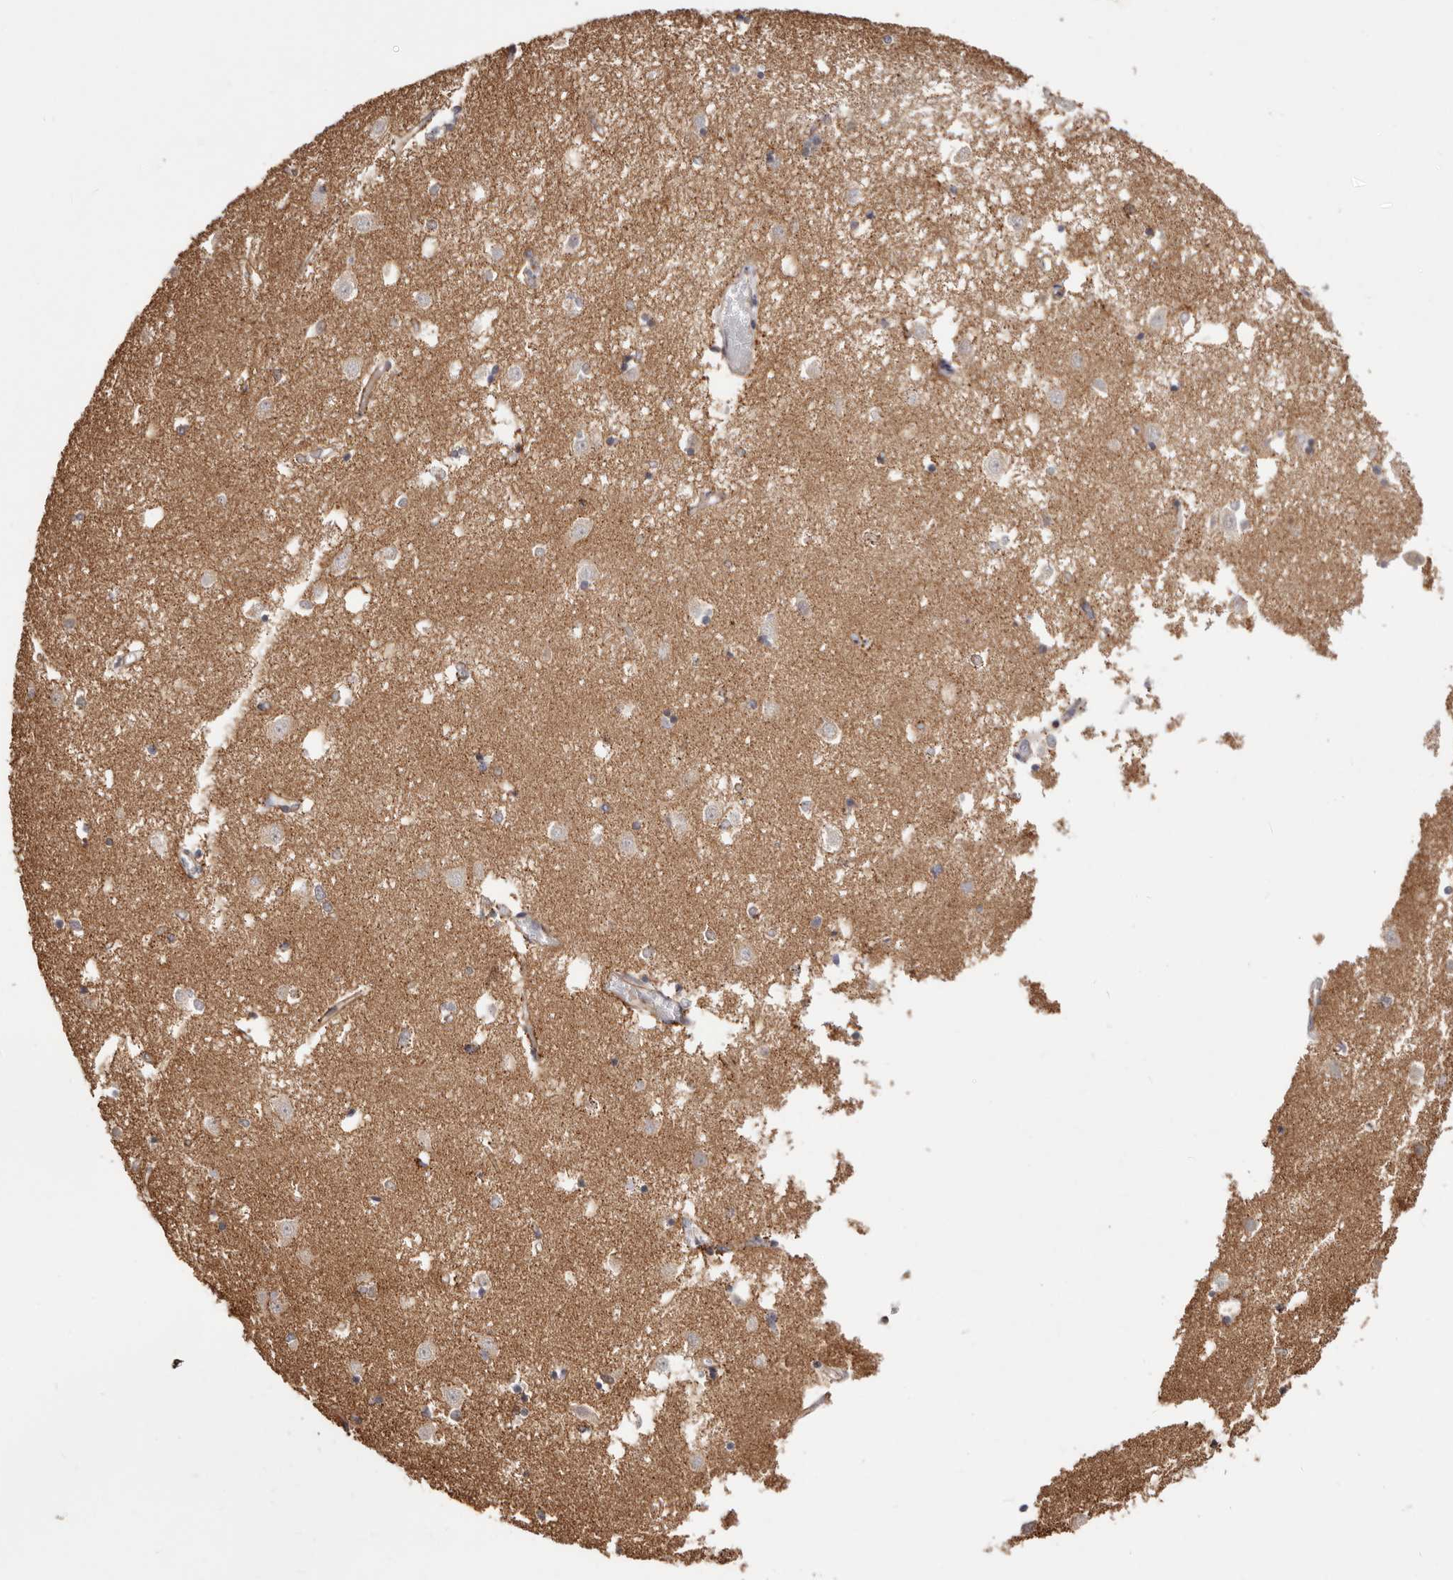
{"staining": {"intensity": "strong", "quantity": "<25%", "location": "nuclear"}, "tissue": "caudate", "cell_type": "Glial cells", "image_type": "normal", "snomed": [{"axis": "morphology", "description": "Normal tissue, NOS"}, {"axis": "topography", "description": "Lateral ventricle wall"}], "caption": "The image reveals a brown stain indicating the presence of a protein in the nuclear of glial cells in caudate. The protein of interest is shown in brown color, while the nuclei are stained blue.", "gene": "SZT2", "patient": {"sex": "male", "age": 45}}